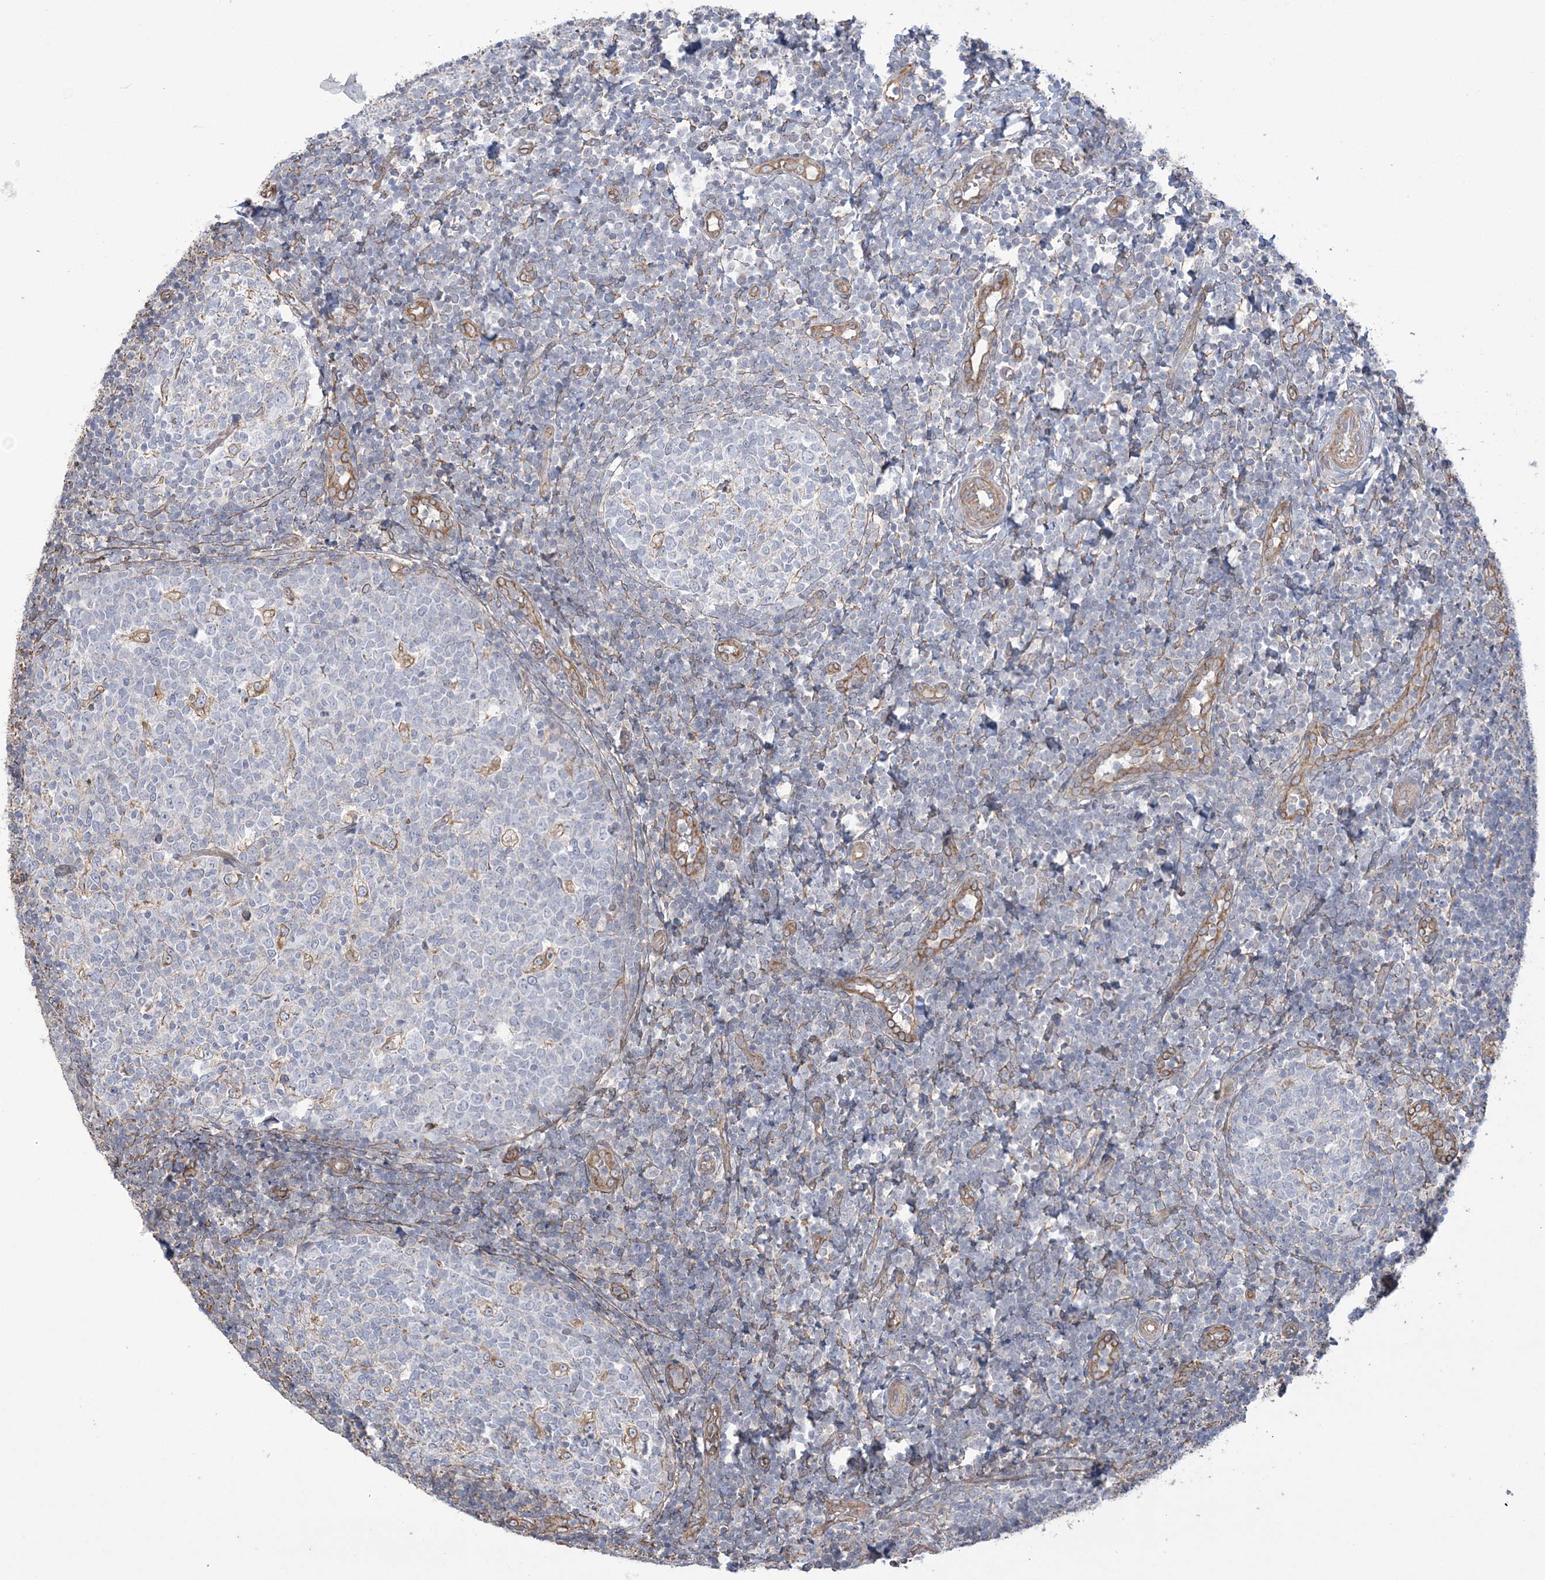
{"staining": {"intensity": "weak", "quantity": "<25%", "location": "cytoplasmic/membranous"}, "tissue": "tonsil", "cell_type": "Germinal center cells", "image_type": "normal", "snomed": [{"axis": "morphology", "description": "Normal tissue, NOS"}, {"axis": "topography", "description": "Tonsil"}], "caption": "Protein analysis of normal tonsil displays no significant staining in germinal center cells. (Brightfield microscopy of DAB immunohistochemistry (IHC) at high magnification).", "gene": "ZNF821", "patient": {"sex": "female", "age": 19}}